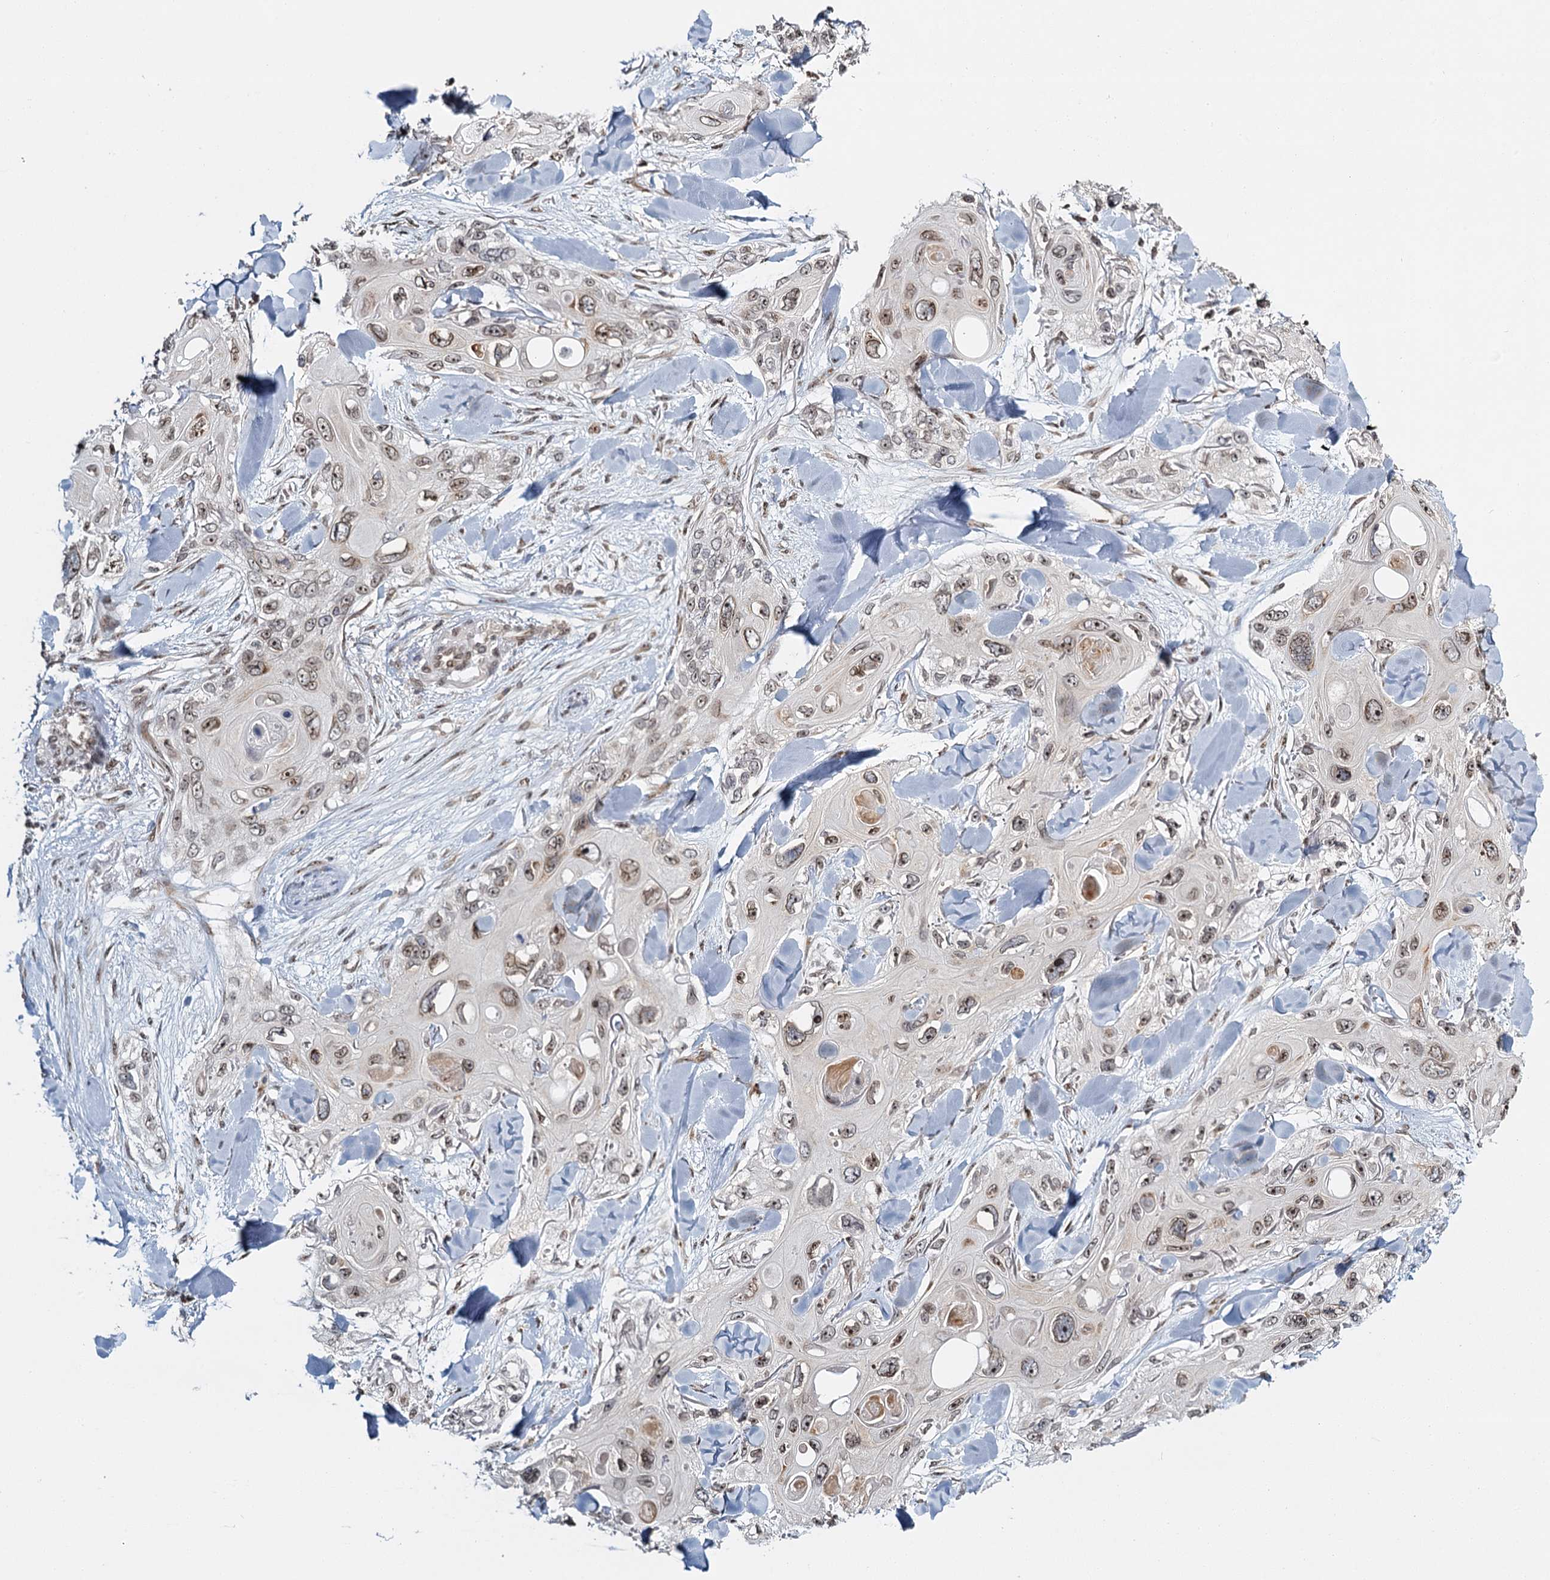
{"staining": {"intensity": "weak", "quantity": "25%-75%", "location": "nuclear"}, "tissue": "skin cancer", "cell_type": "Tumor cells", "image_type": "cancer", "snomed": [{"axis": "morphology", "description": "Normal tissue, NOS"}, {"axis": "morphology", "description": "Squamous cell carcinoma, NOS"}, {"axis": "topography", "description": "Skin"}], "caption": "Immunohistochemistry (IHC) image of neoplastic tissue: skin squamous cell carcinoma stained using immunohistochemistry (IHC) reveals low levels of weak protein expression localized specifically in the nuclear of tumor cells, appearing as a nuclear brown color.", "gene": "TREX1", "patient": {"sex": "male", "age": 72}}